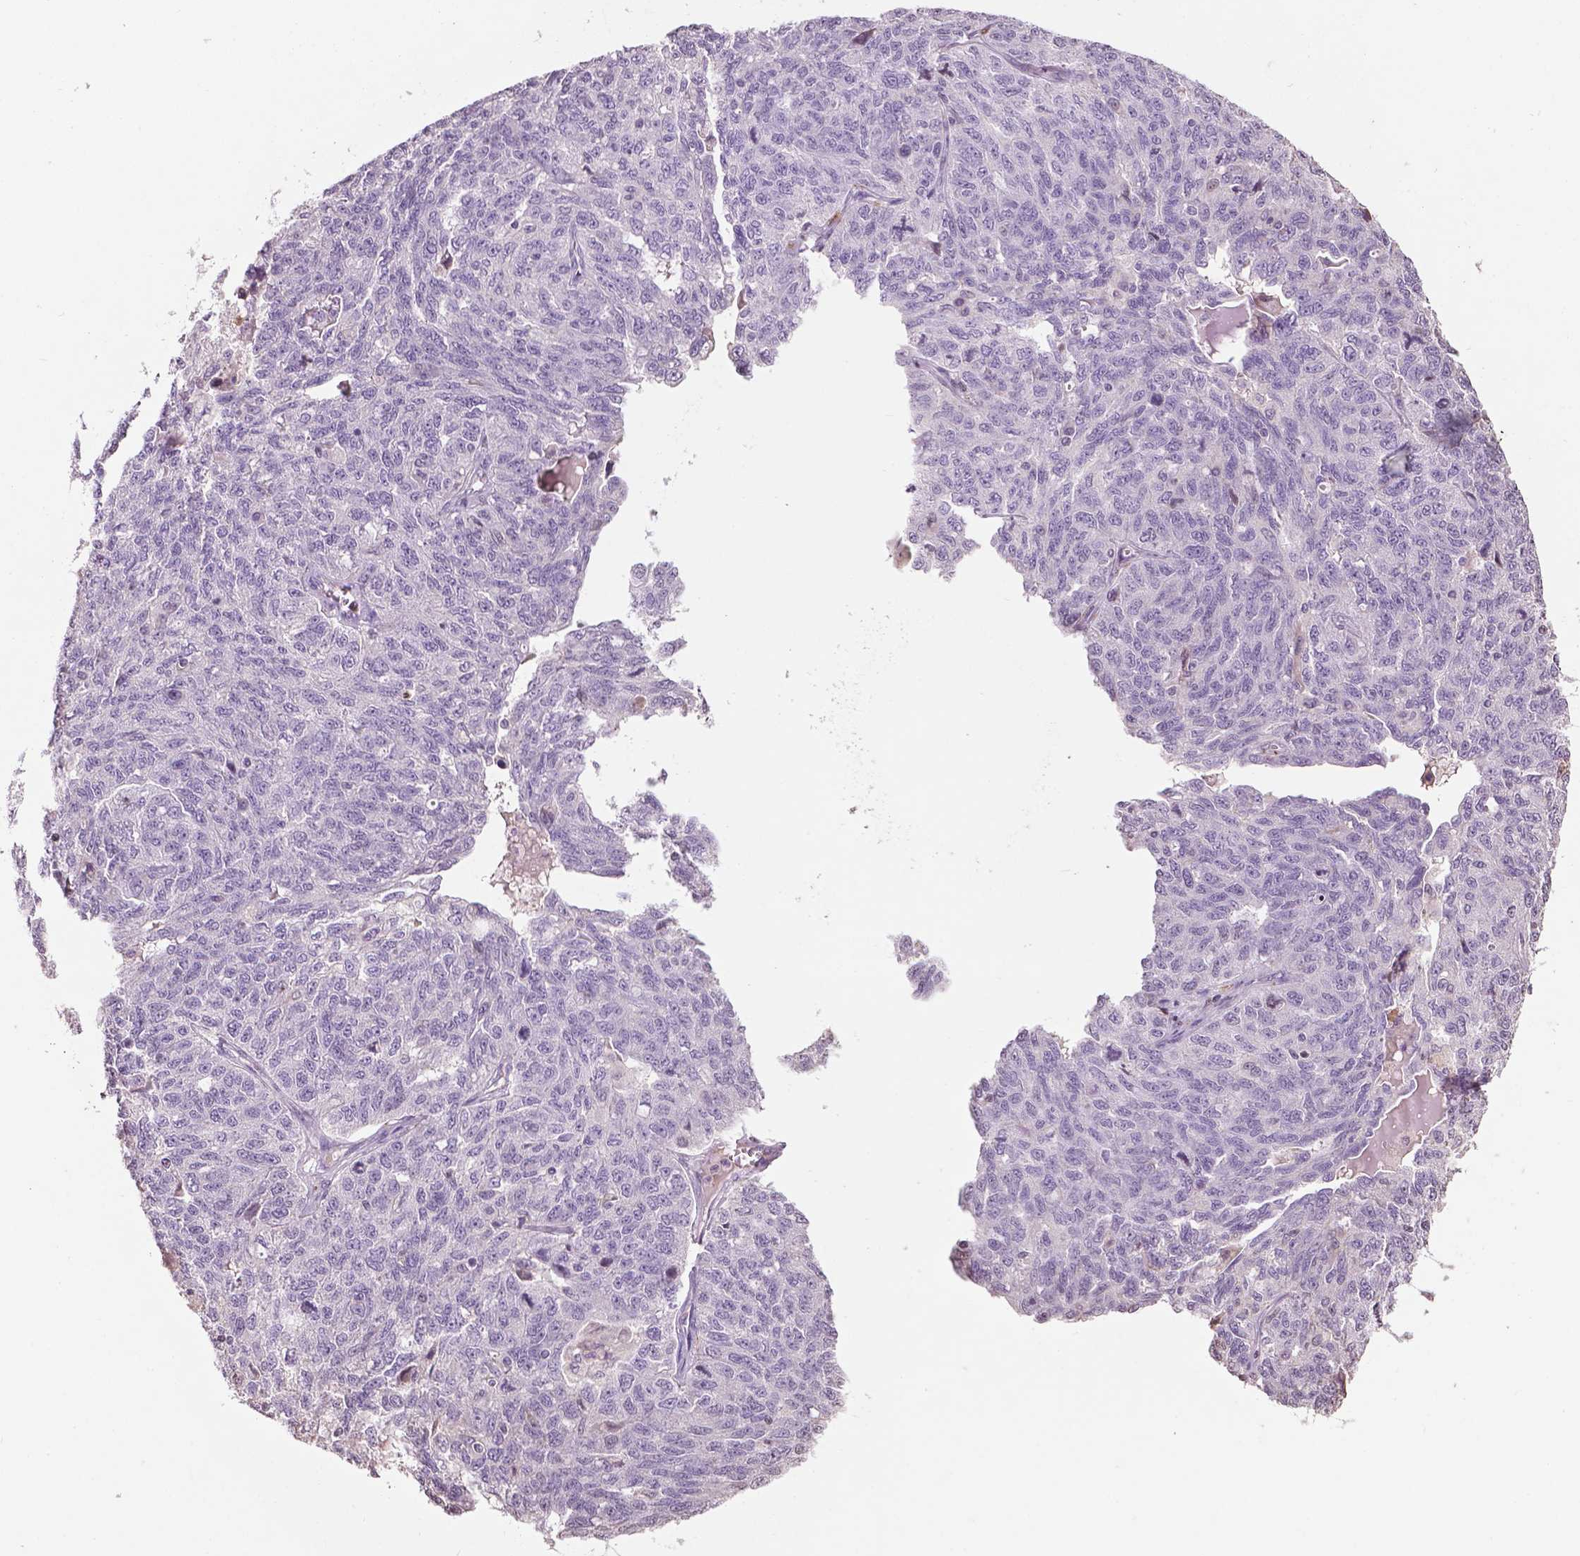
{"staining": {"intensity": "negative", "quantity": "none", "location": "none"}, "tissue": "ovarian cancer", "cell_type": "Tumor cells", "image_type": "cancer", "snomed": [{"axis": "morphology", "description": "Cystadenocarcinoma, serous, NOS"}, {"axis": "topography", "description": "Ovary"}], "caption": "Immunohistochemistry (IHC) photomicrograph of neoplastic tissue: human ovarian cancer stained with DAB (3,3'-diaminobenzidine) reveals no significant protein expression in tumor cells. (Immunohistochemistry, brightfield microscopy, high magnification).", "gene": "NTNG2", "patient": {"sex": "female", "age": 71}}